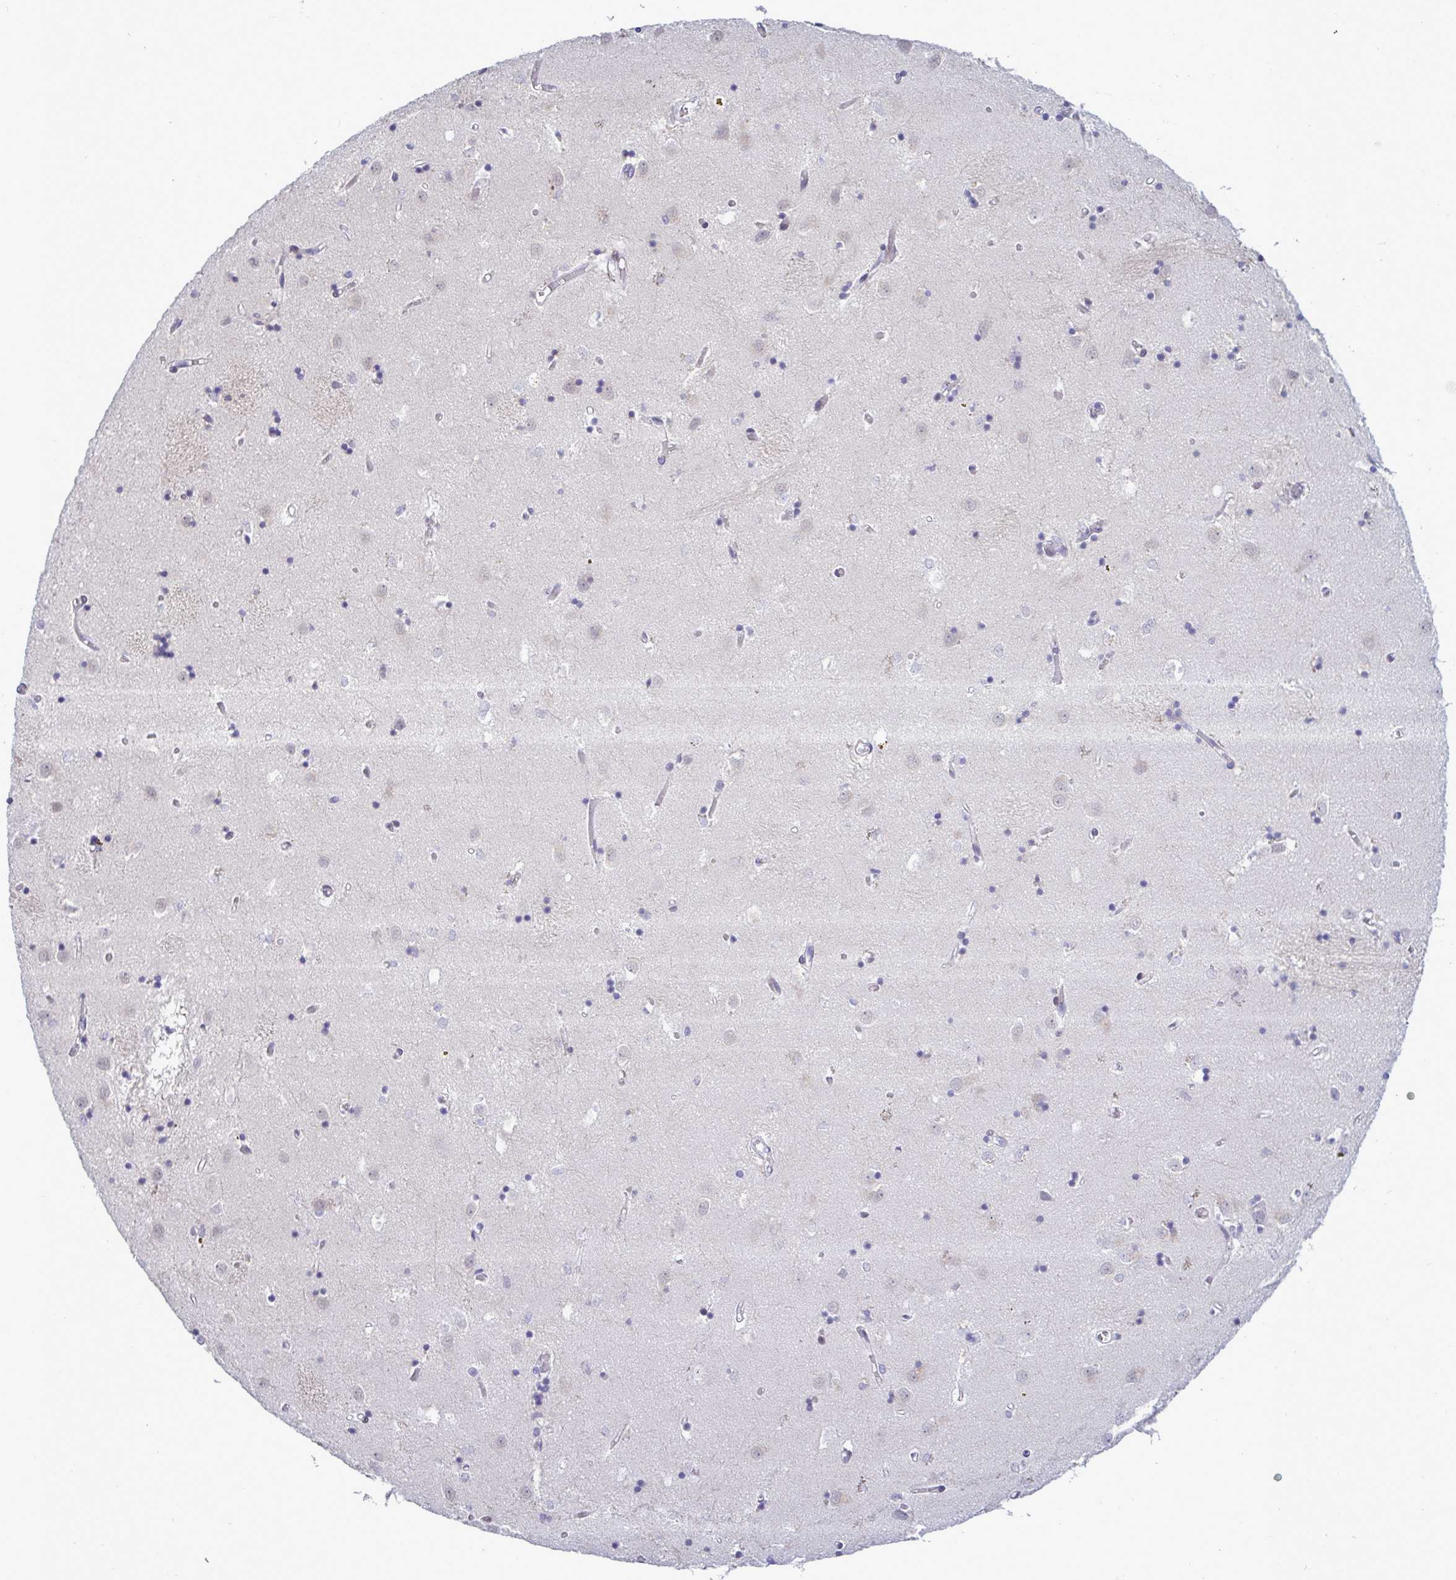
{"staining": {"intensity": "negative", "quantity": "none", "location": "none"}, "tissue": "caudate", "cell_type": "Glial cells", "image_type": "normal", "snomed": [{"axis": "morphology", "description": "Normal tissue, NOS"}, {"axis": "topography", "description": "Lateral ventricle wall"}], "caption": "Caudate was stained to show a protein in brown. There is no significant staining in glial cells. The staining was performed using DAB (3,3'-diaminobenzidine) to visualize the protein expression in brown, while the nuclei were stained in blue with hematoxylin (Magnification: 20x).", "gene": "MFSD4A", "patient": {"sex": "male", "age": 70}}